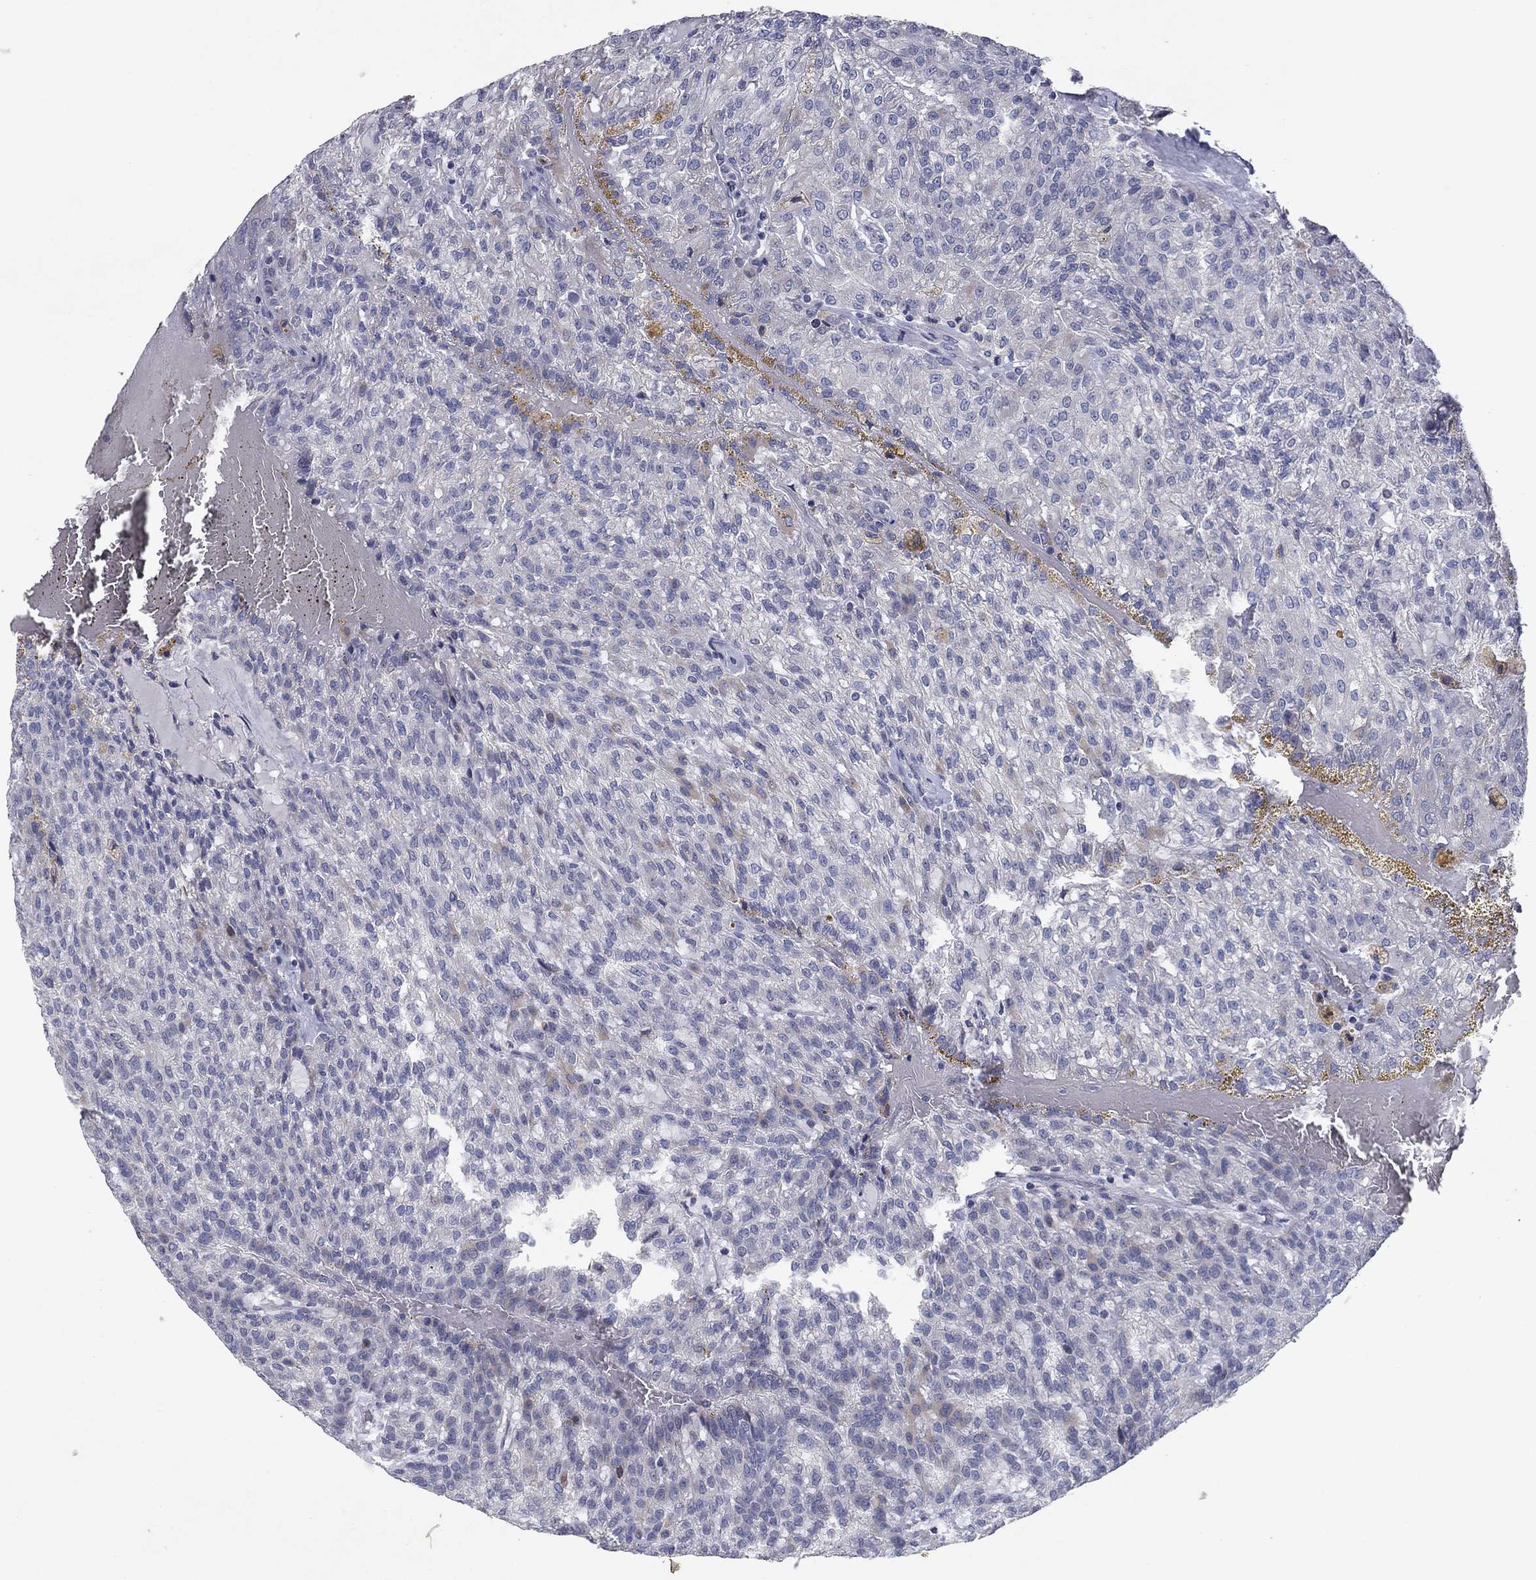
{"staining": {"intensity": "negative", "quantity": "none", "location": "none"}, "tissue": "renal cancer", "cell_type": "Tumor cells", "image_type": "cancer", "snomed": [{"axis": "morphology", "description": "Adenocarcinoma, NOS"}, {"axis": "topography", "description": "Kidney"}], "caption": "Human adenocarcinoma (renal) stained for a protein using immunohistochemistry (IHC) exhibits no positivity in tumor cells.", "gene": "PTGDS", "patient": {"sex": "male", "age": 63}}